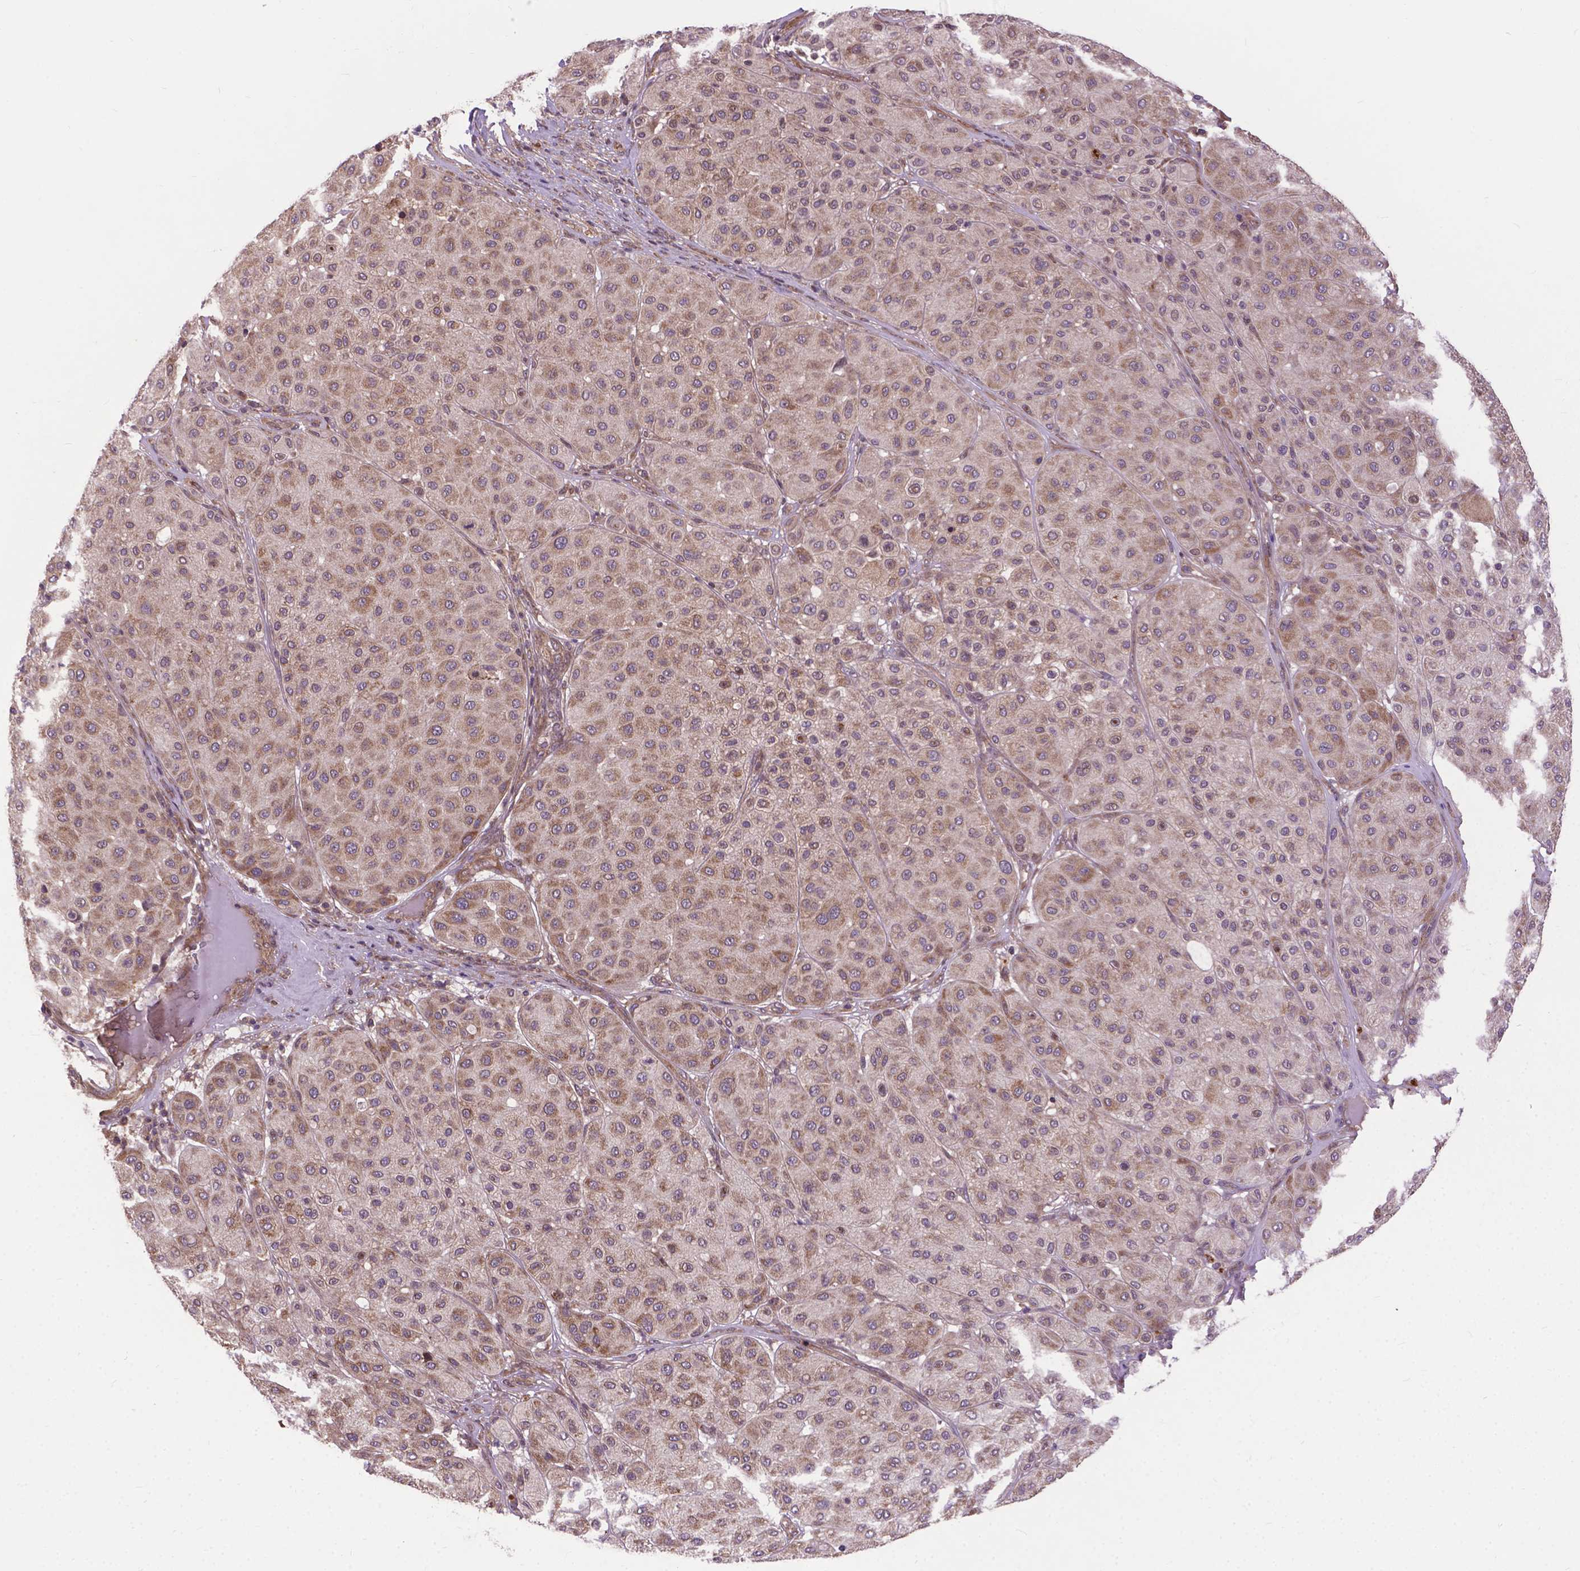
{"staining": {"intensity": "weak", "quantity": ">75%", "location": "cytoplasmic/membranous"}, "tissue": "melanoma", "cell_type": "Tumor cells", "image_type": "cancer", "snomed": [{"axis": "morphology", "description": "Malignant melanoma, Metastatic site"}, {"axis": "topography", "description": "Smooth muscle"}], "caption": "An image of melanoma stained for a protein shows weak cytoplasmic/membranous brown staining in tumor cells.", "gene": "ZNF616", "patient": {"sex": "male", "age": 41}}